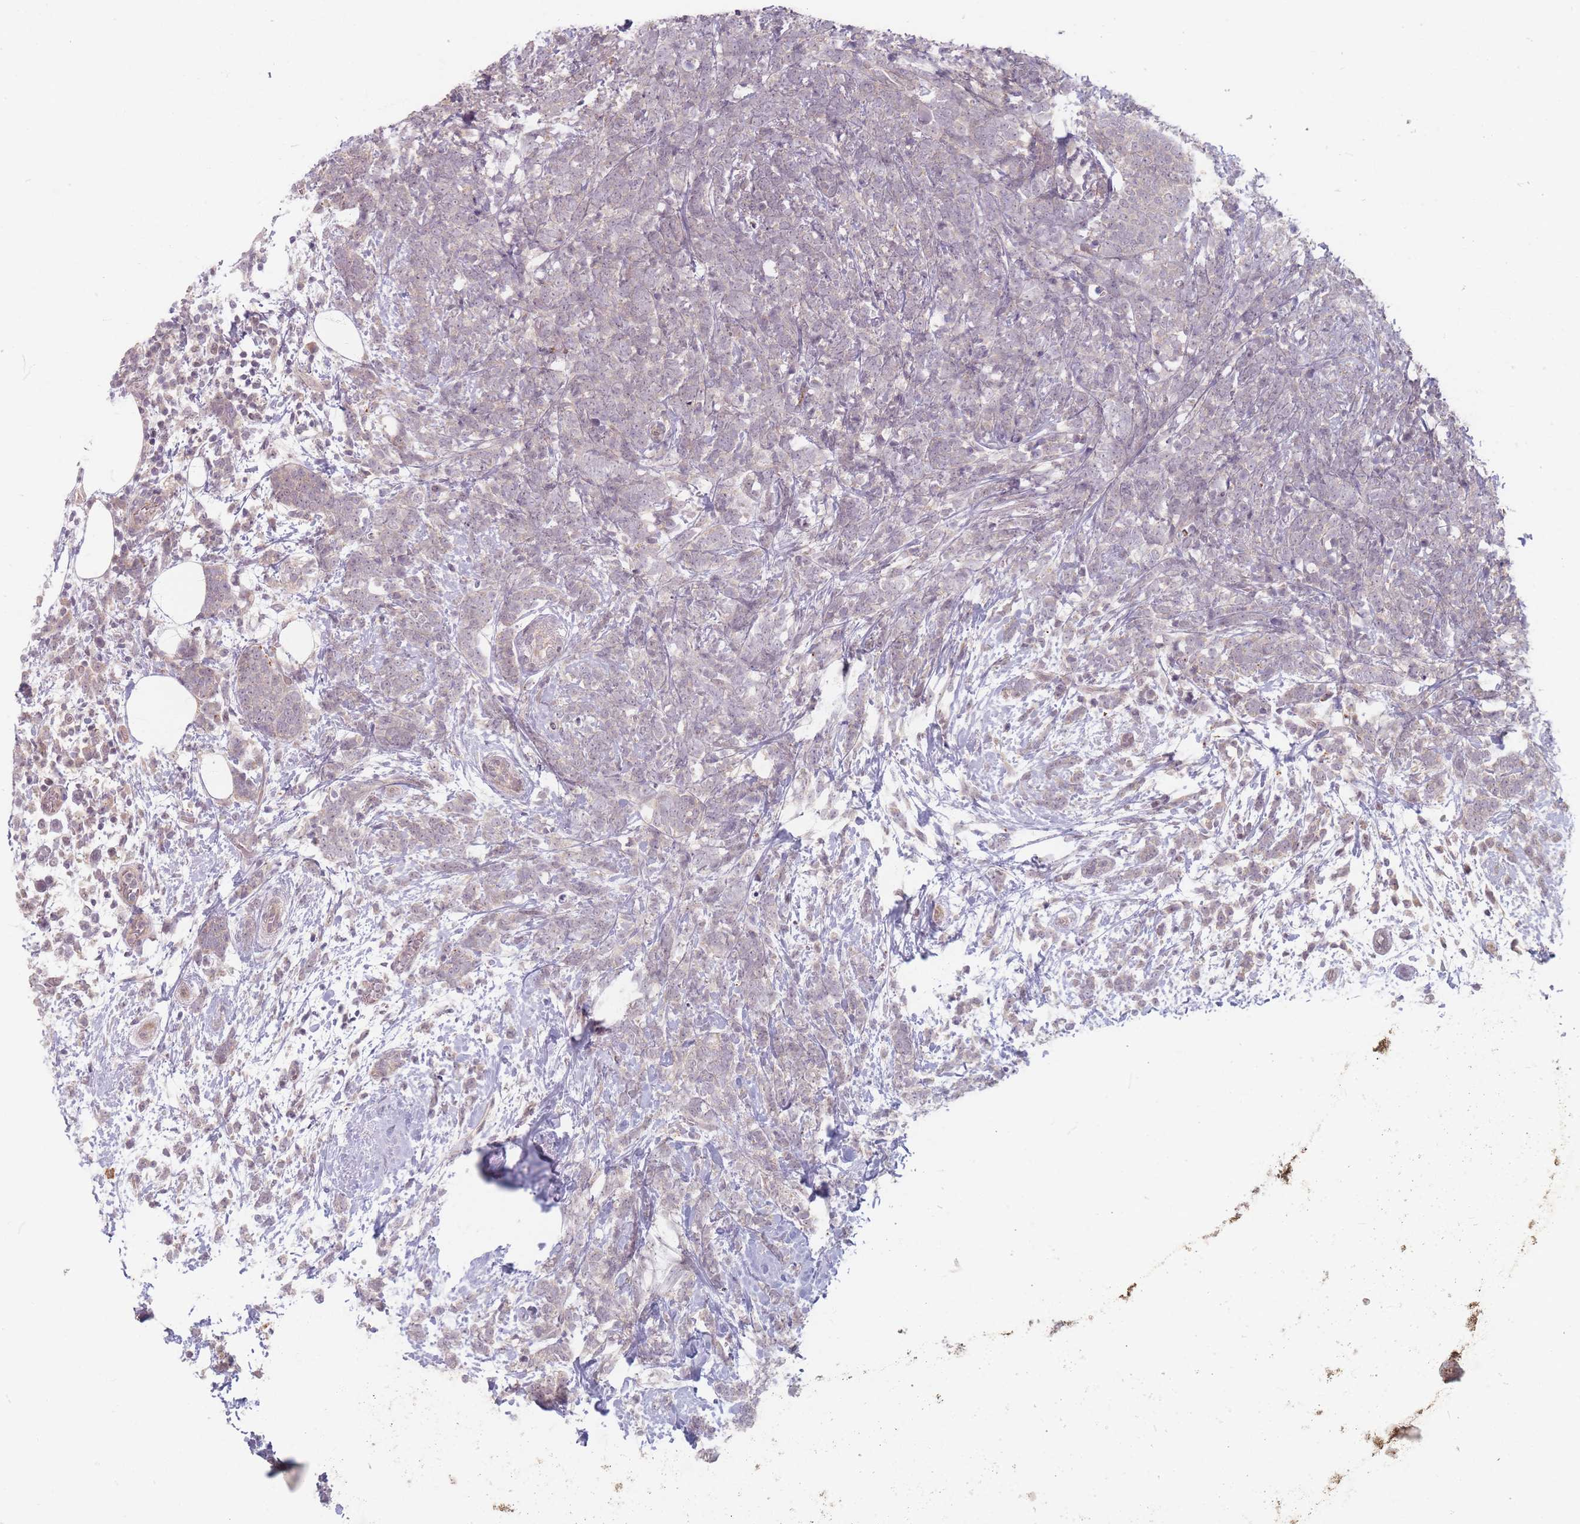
{"staining": {"intensity": "weak", "quantity": "25%-75%", "location": "cytoplasmic/membranous"}, "tissue": "breast cancer", "cell_type": "Tumor cells", "image_type": "cancer", "snomed": [{"axis": "morphology", "description": "Lobular carcinoma"}, {"axis": "topography", "description": "Breast"}], "caption": "Immunohistochemistry photomicrograph of lobular carcinoma (breast) stained for a protein (brown), which demonstrates low levels of weak cytoplasmic/membranous expression in about 25%-75% of tumor cells.", "gene": "GABRA6", "patient": {"sex": "female", "age": 58}}